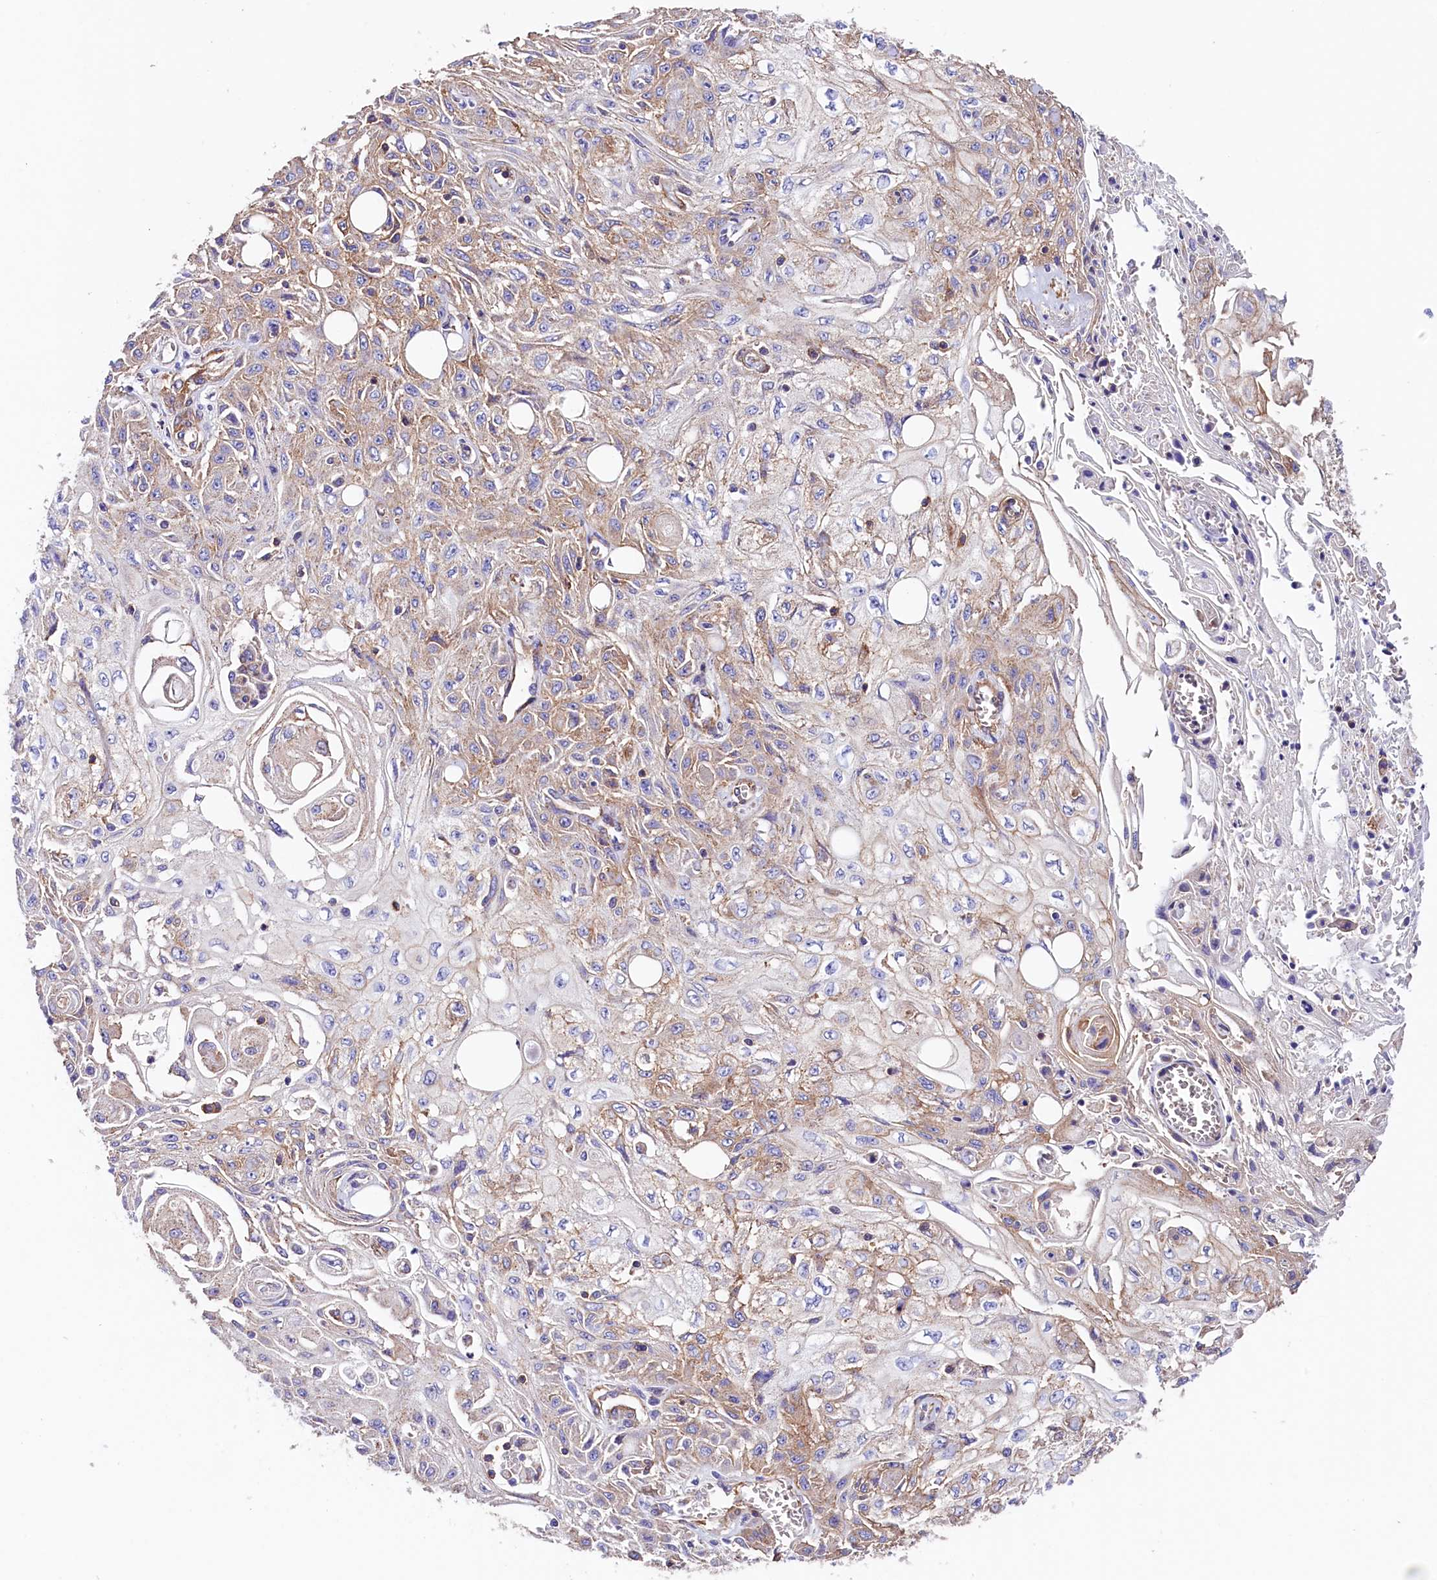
{"staining": {"intensity": "weak", "quantity": "25%-75%", "location": "cytoplasmic/membranous"}, "tissue": "skin cancer", "cell_type": "Tumor cells", "image_type": "cancer", "snomed": [{"axis": "morphology", "description": "Squamous cell carcinoma, NOS"}, {"axis": "morphology", "description": "Squamous cell carcinoma, metastatic, NOS"}, {"axis": "topography", "description": "Skin"}, {"axis": "topography", "description": "Lymph node"}], "caption": "Skin squamous cell carcinoma stained with a protein marker reveals weak staining in tumor cells.", "gene": "ATP2B4", "patient": {"sex": "male", "age": 75}}